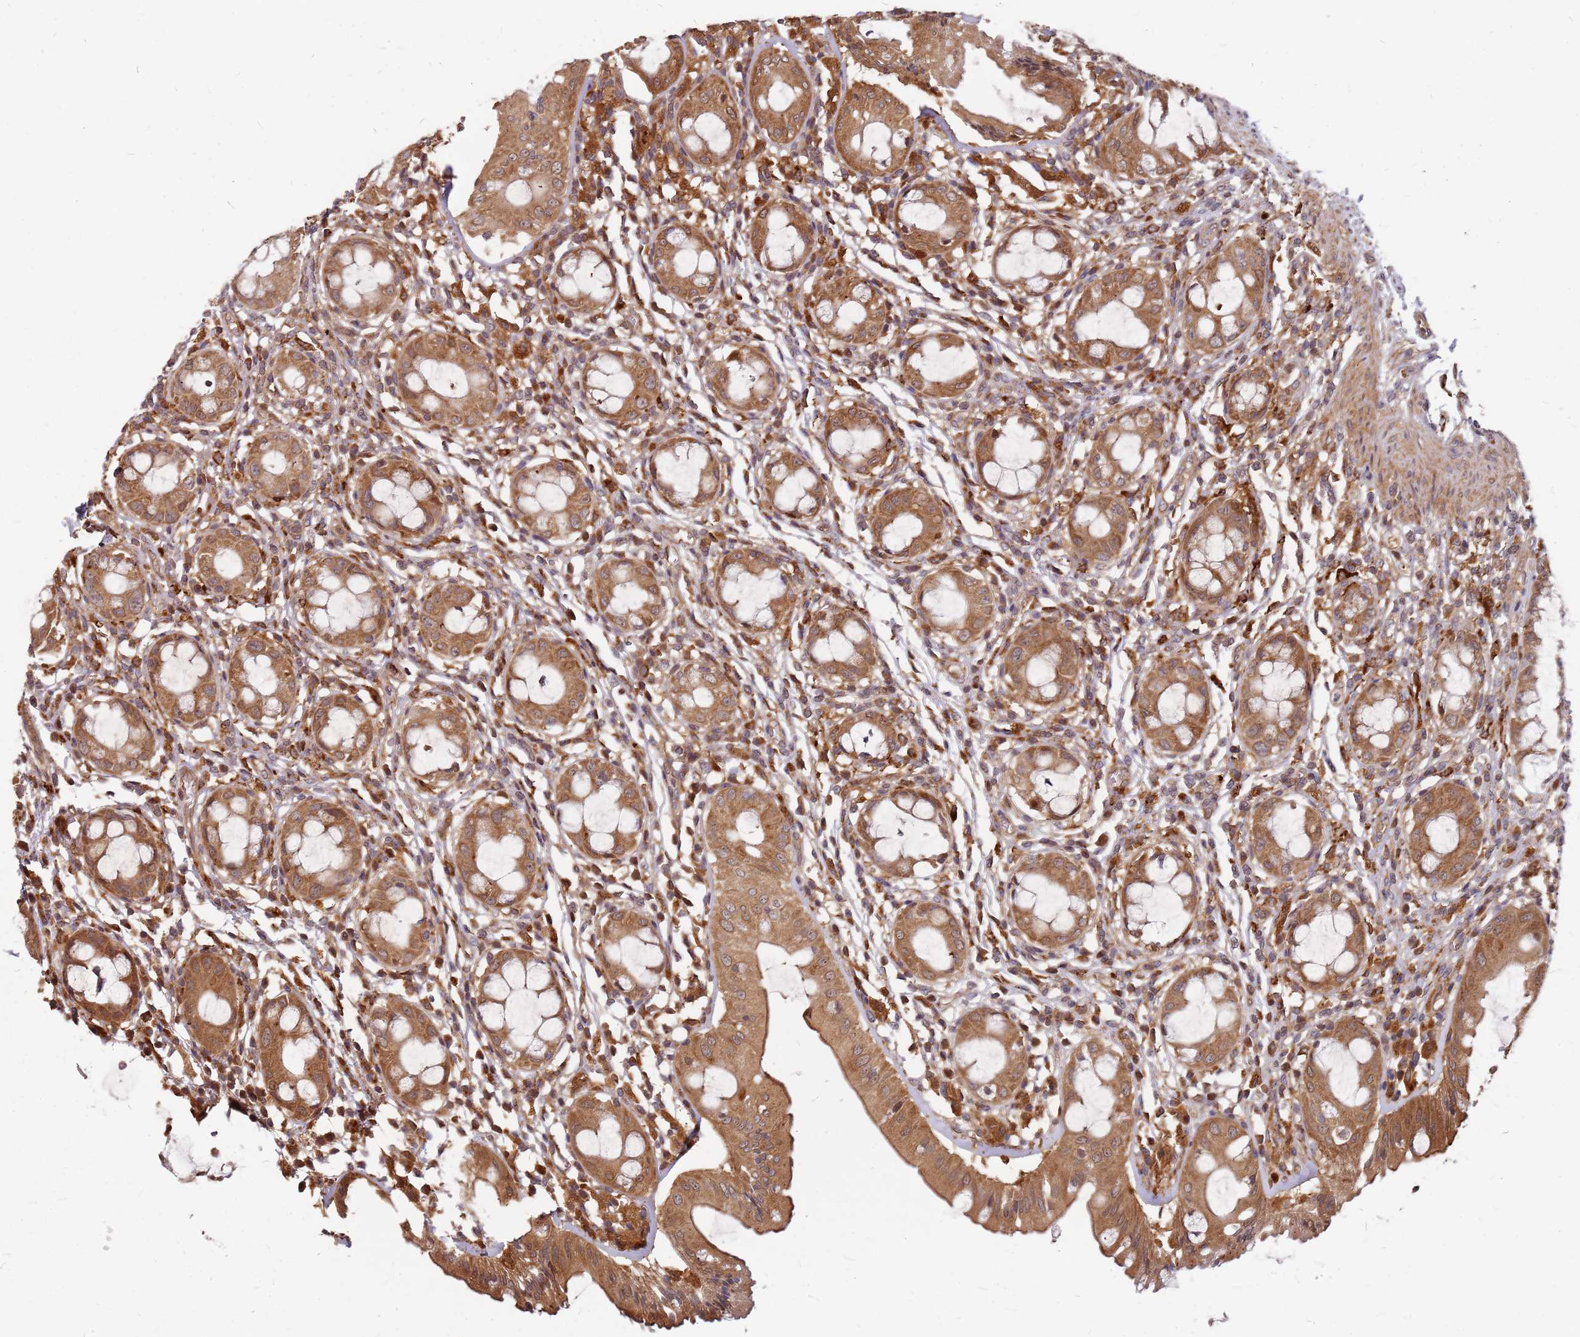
{"staining": {"intensity": "strong", "quantity": ">75%", "location": "cytoplasmic/membranous"}, "tissue": "rectum", "cell_type": "Glandular cells", "image_type": "normal", "snomed": [{"axis": "morphology", "description": "Normal tissue, NOS"}, {"axis": "topography", "description": "Rectum"}], "caption": "Rectum stained for a protein shows strong cytoplasmic/membranous positivity in glandular cells. (Brightfield microscopy of DAB IHC at high magnification).", "gene": "TRABD", "patient": {"sex": "female", "age": 57}}